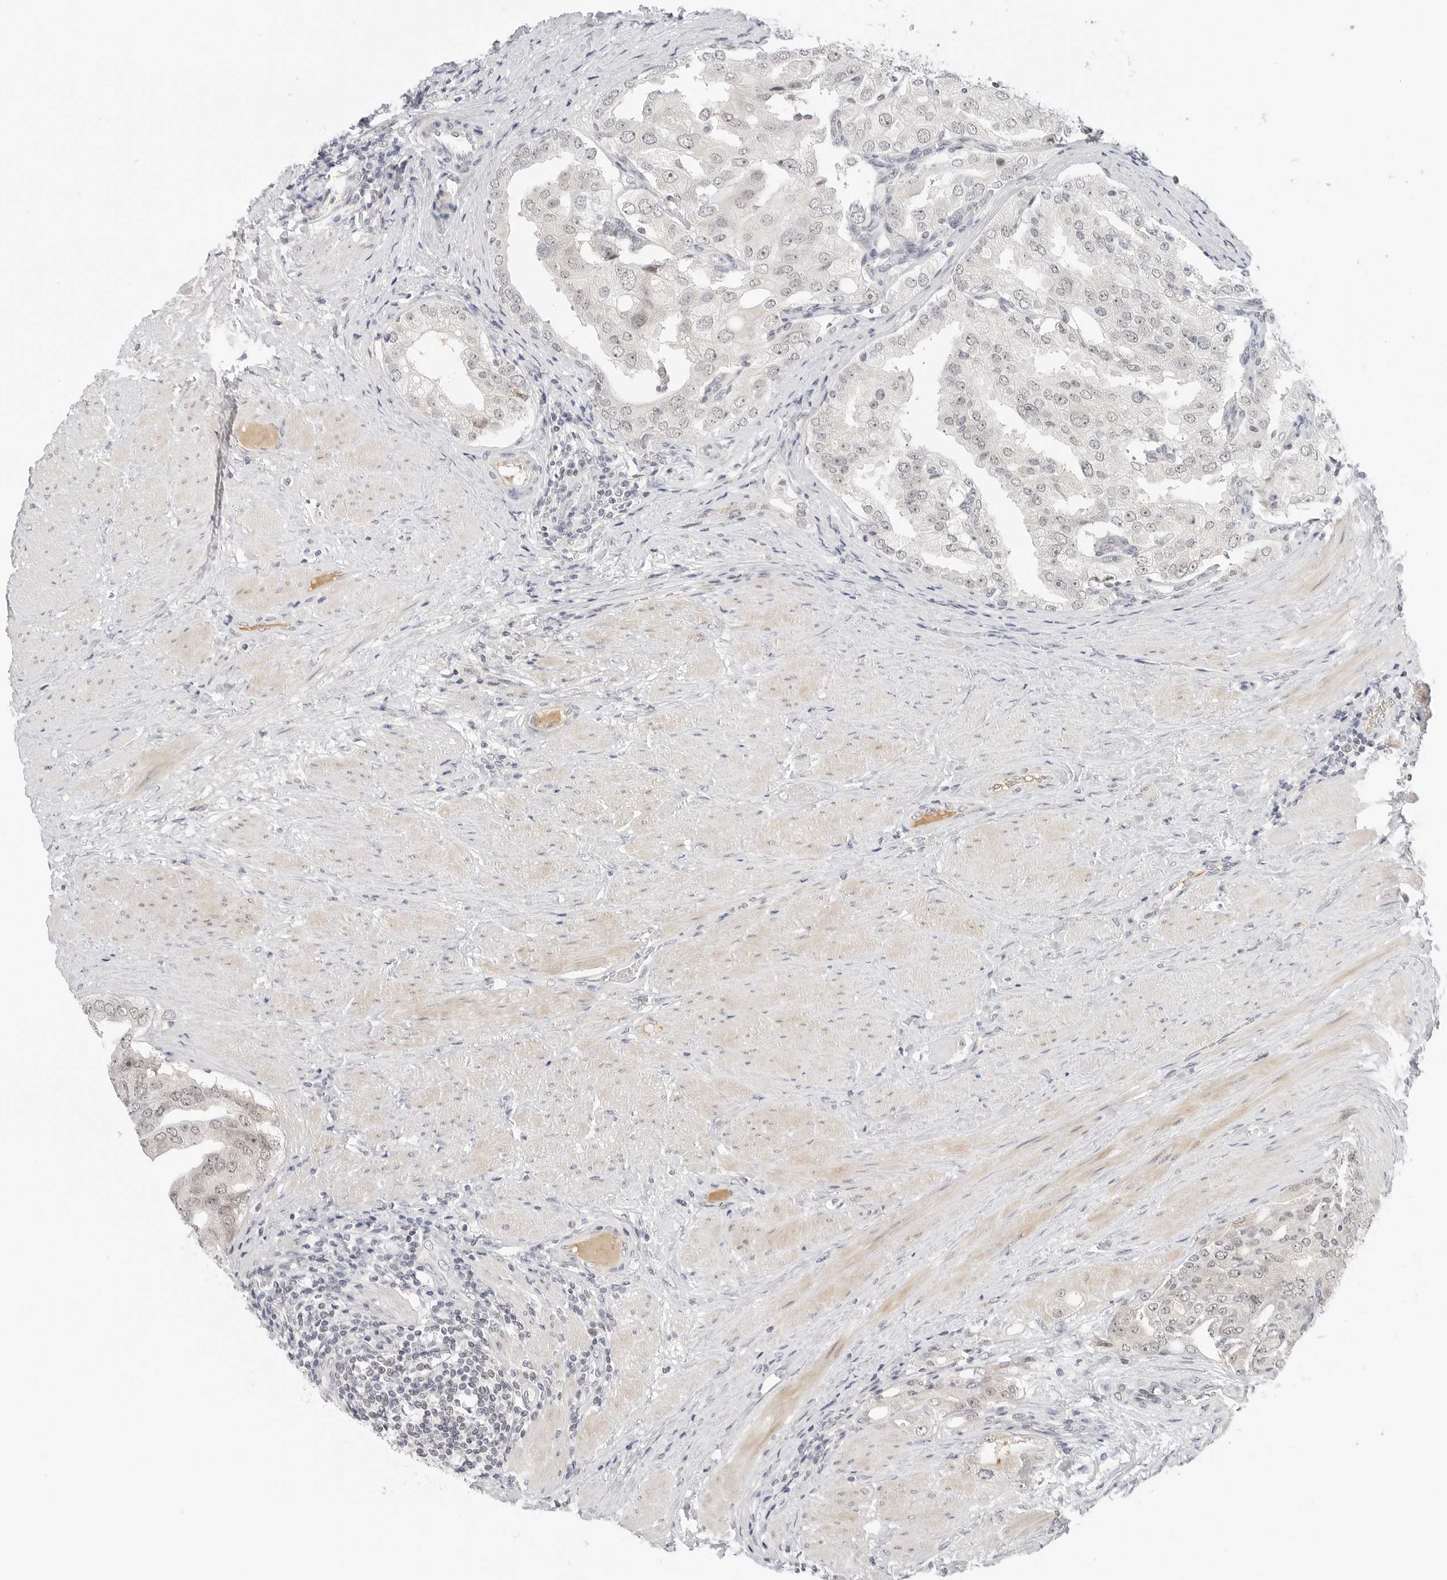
{"staining": {"intensity": "negative", "quantity": "none", "location": "none"}, "tissue": "prostate cancer", "cell_type": "Tumor cells", "image_type": "cancer", "snomed": [{"axis": "morphology", "description": "Adenocarcinoma, High grade"}, {"axis": "topography", "description": "Prostate"}], "caption": "Human prostate adenocarcinoma (high-grade) stained for a protein using immunohistochemistry (IHC) shows no staining in tumor cells.", "gene": "TSEN2", "patient": {"sex": "male", "age": 50}}